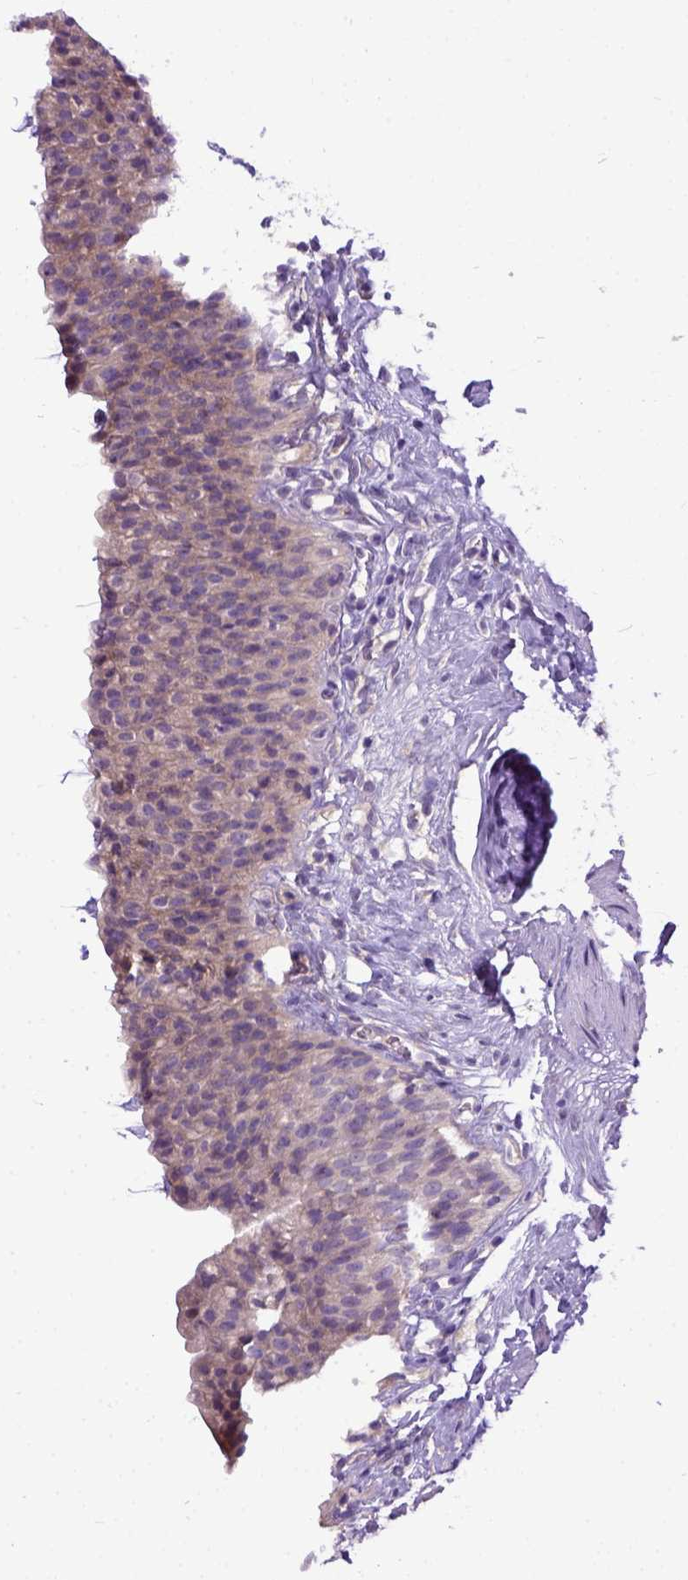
{"staining": {"intensity": "weak", "quantity": "25%-75%", "location": "cytoplasmic/membranous"}, "tissue": "urinary bladder", "cell_type": "Urothelial cells", "image_type": "normal", "snomed": [{"axis": "morphology", "description": "Normal tissue, NOS"}, {"axis": "topography", "description": "Urinary bladder"}, {"axis": "topography", "description": "Prostate"}], "caption": "Immunohistochemical staining of normal human urinary bladder demonstrates 25%-75% levels of weak cytoplasmic/membranous protein positivity in approximately 25%-75% of urothelial cells.", "gene": "NEK5", "patient": {"sex": "male", "age": 76}}